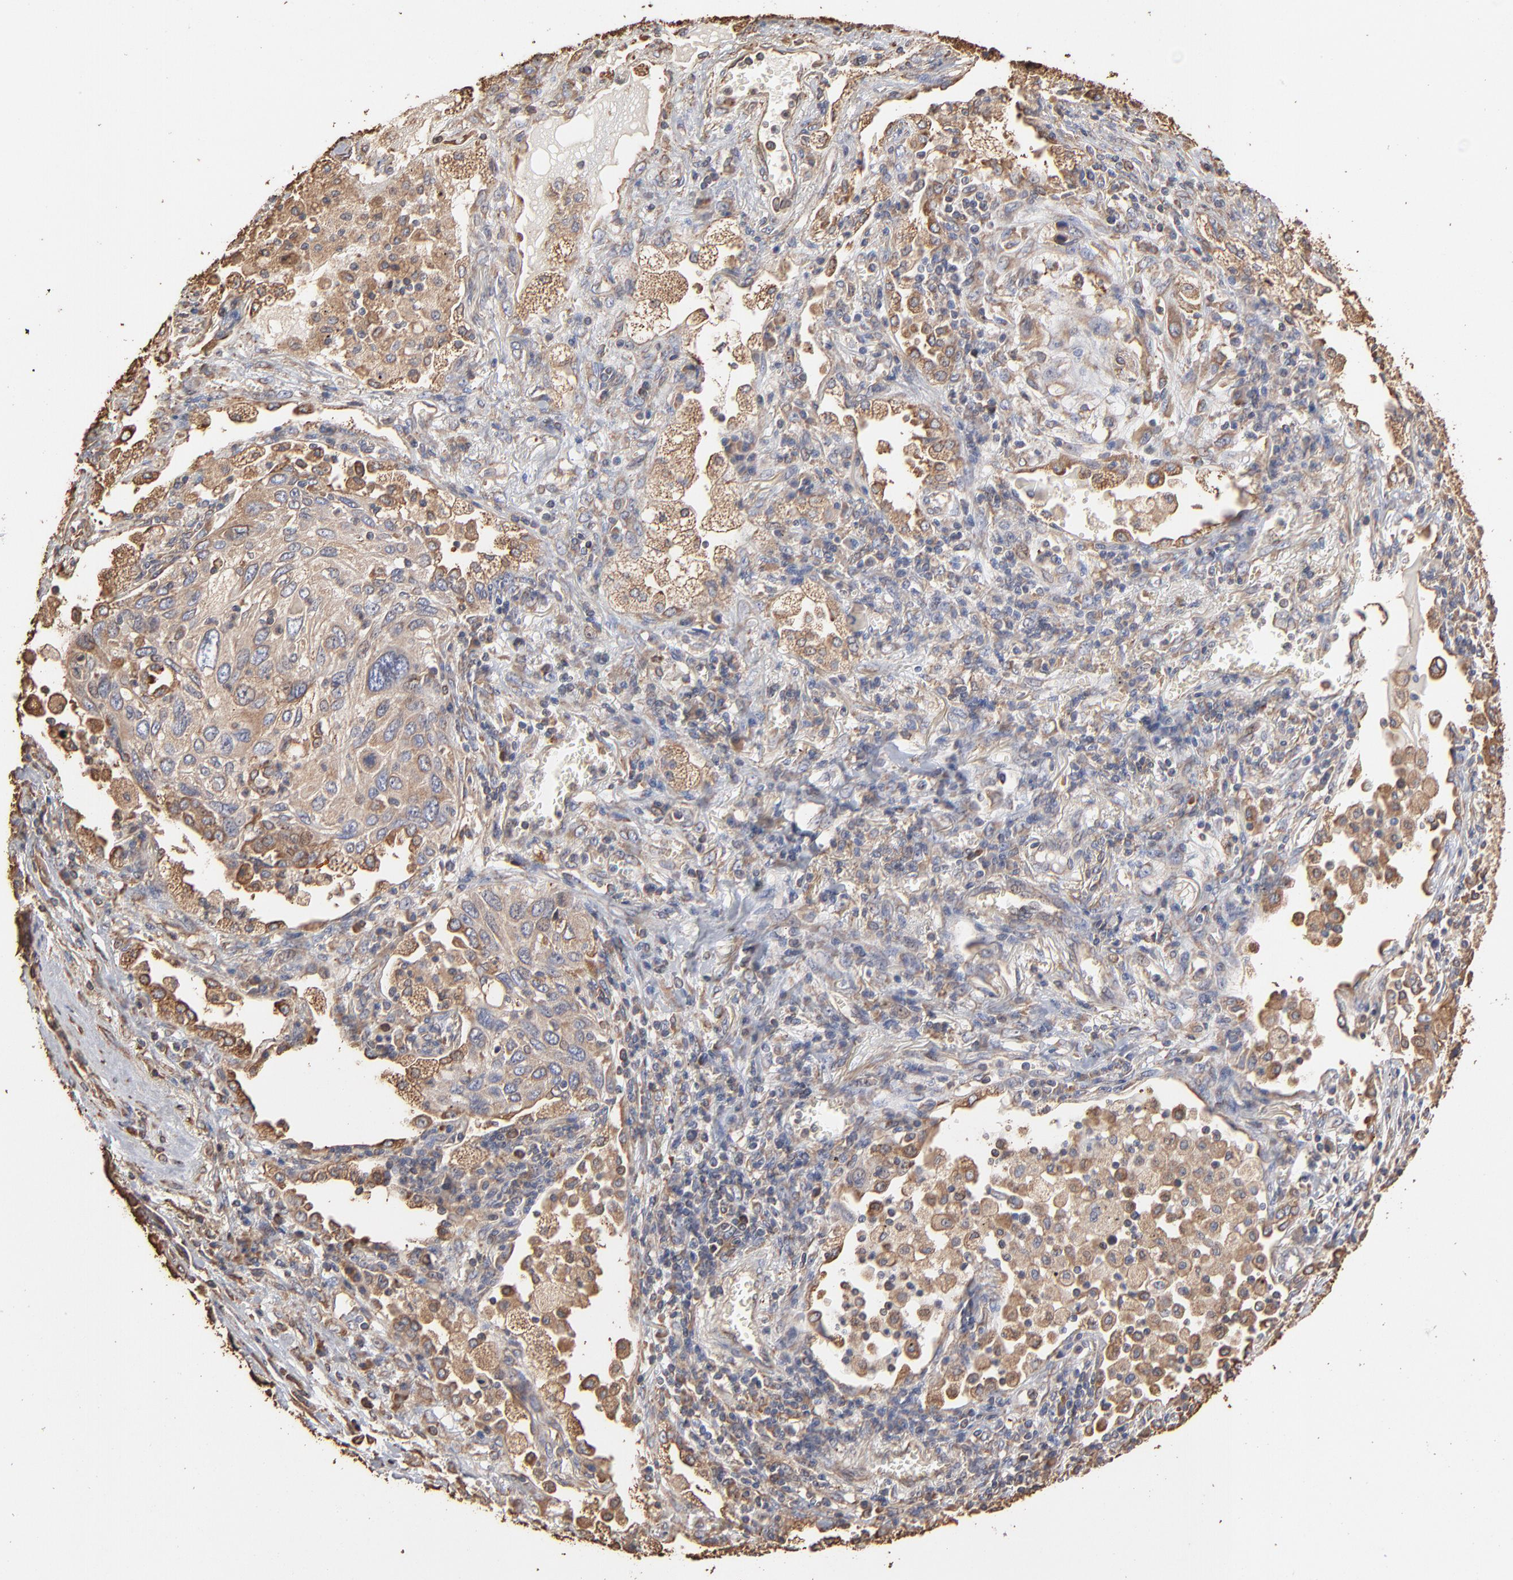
{"staining": {"intensity": "weak", "quantity": ">75%", "location": "cytoplasmic/membranous"}, "tissue": "lung cancer", "cell_type": "Tumor cells", "image_type": "cancer", "snomed": [{"axis": "morphology", "description": "Squamous cell carcinoma, NOS"}, {"axis": "topography", "description": "Lung"}], "caption": "High-power microscopy captured an immunohistochemistry (IHC) micrograph of lung squamous cell carcinoma, revealing weak cytoplasmic/membranous staining in approximately >75% of tumor cells. The staining is performed using DAB brown chromogen to label protein expression. The nuclei are counter-stained blue using hematoxylin.", "gene": "PDIA3", "patient": {"sex": "female", "age": 76}}